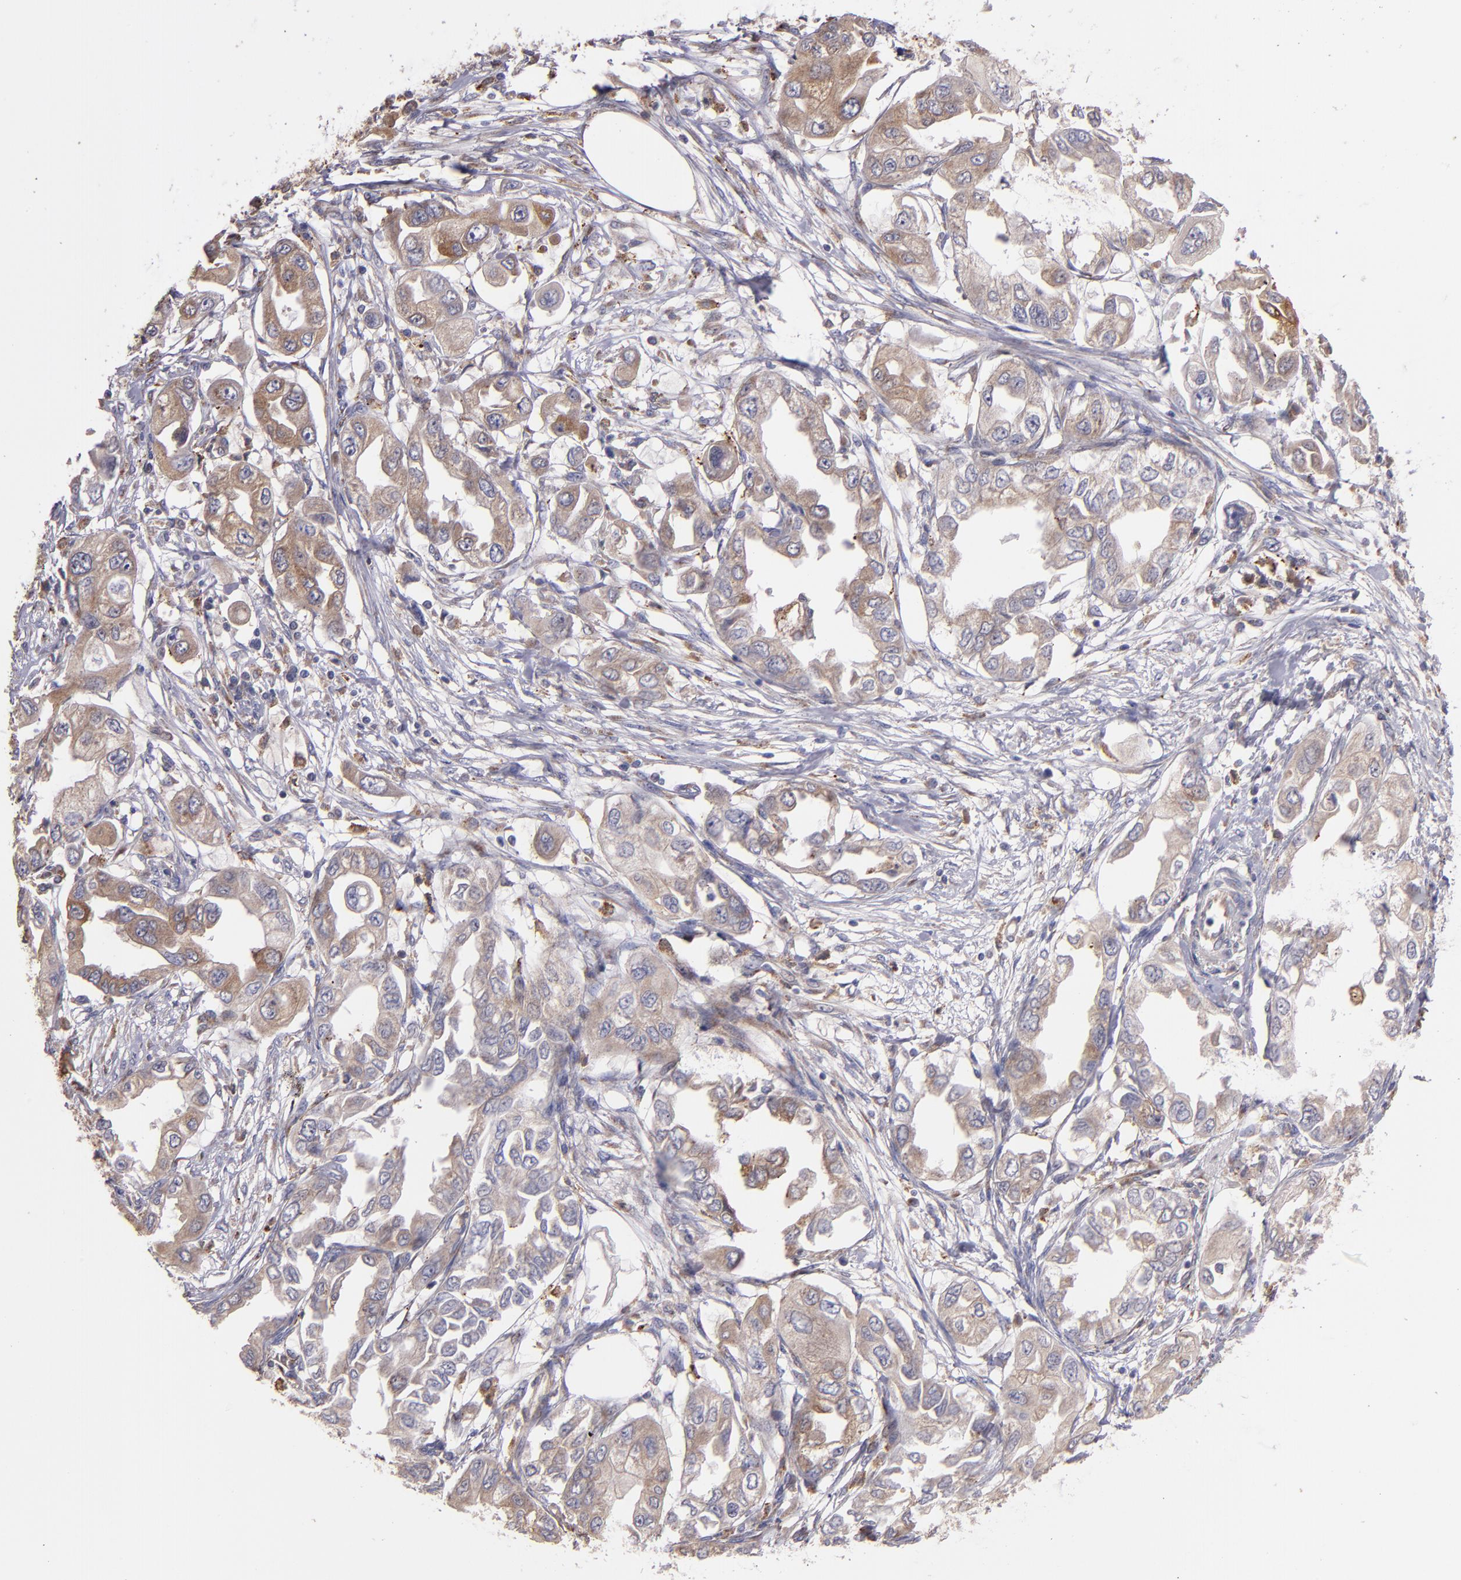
{"staining": {"intensity": "weak", "quantity": ">75%", "location": "cytoplasmic/membranous"}, "tissue": "endometrial cancer", "cell_type": "Tumor cells", "image_type": "cancer", "snomed": [{"axis": "morphology", "description": "Adenocarcinoma, NOS"}, {"axis": "topography", "description": "Endometrium"}], "caption": "High-magnification brightfield microscopy of endometrial adenocarcinoma stained with DAB (brown) and counterstained with hematoxylin (blue). tumor cells exhibit weak cytoplasmic/membranous staining is appreciated in about>75% of cells. Using DAB (3,3'-diaminobenzidine) (brown) and hematoxylin (blue) stains, captured at high magnification using brightfield microscopy.", "gene": "IFIH1", "patient": {"sex": "female", "age": 67}}